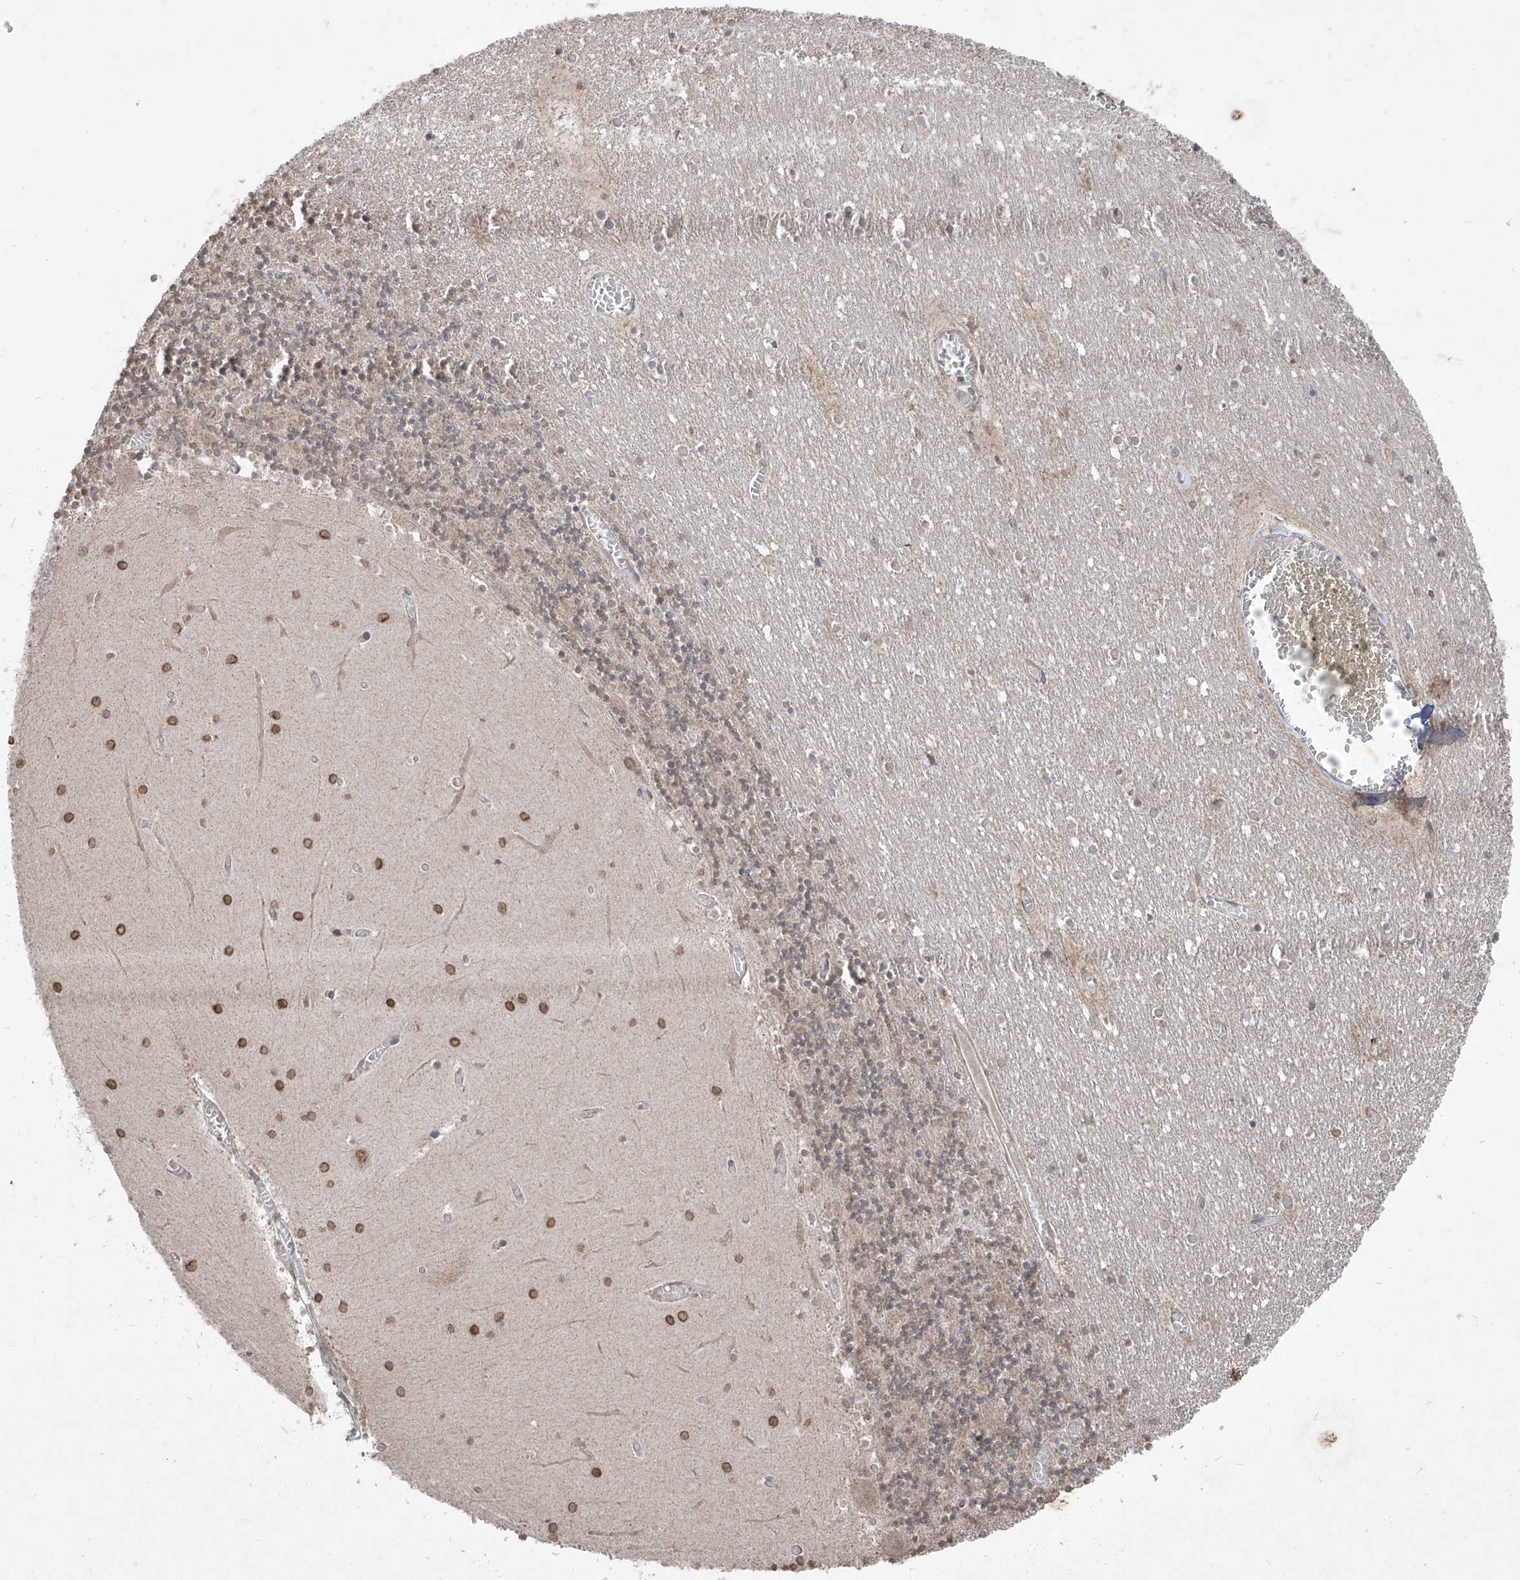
{"staining": {"intensity": "weak", "quantity": "25%-75%", "location": "cytoplasmic/membranous"}, "tissue": "cerebellum", "cell_type": "Cells in granular layer", "image_type": "normal", "snomed": [{"axis": "morphology", "description": "Normal tissue, NOS"}, {"axis": "topography", "description": "Cerebellum"}], "caption": "Weak cytoplasmic/membranous protein expression is identified in approximately 25%-75% of cells in granular layer in cerebellum. (DAB (3,3'-diaminobenzidine) IHC, brown staining for protein, blue staining for nuclei).", "gene": "ABCD3", "patient": {"sex": "female", "age": 28}}